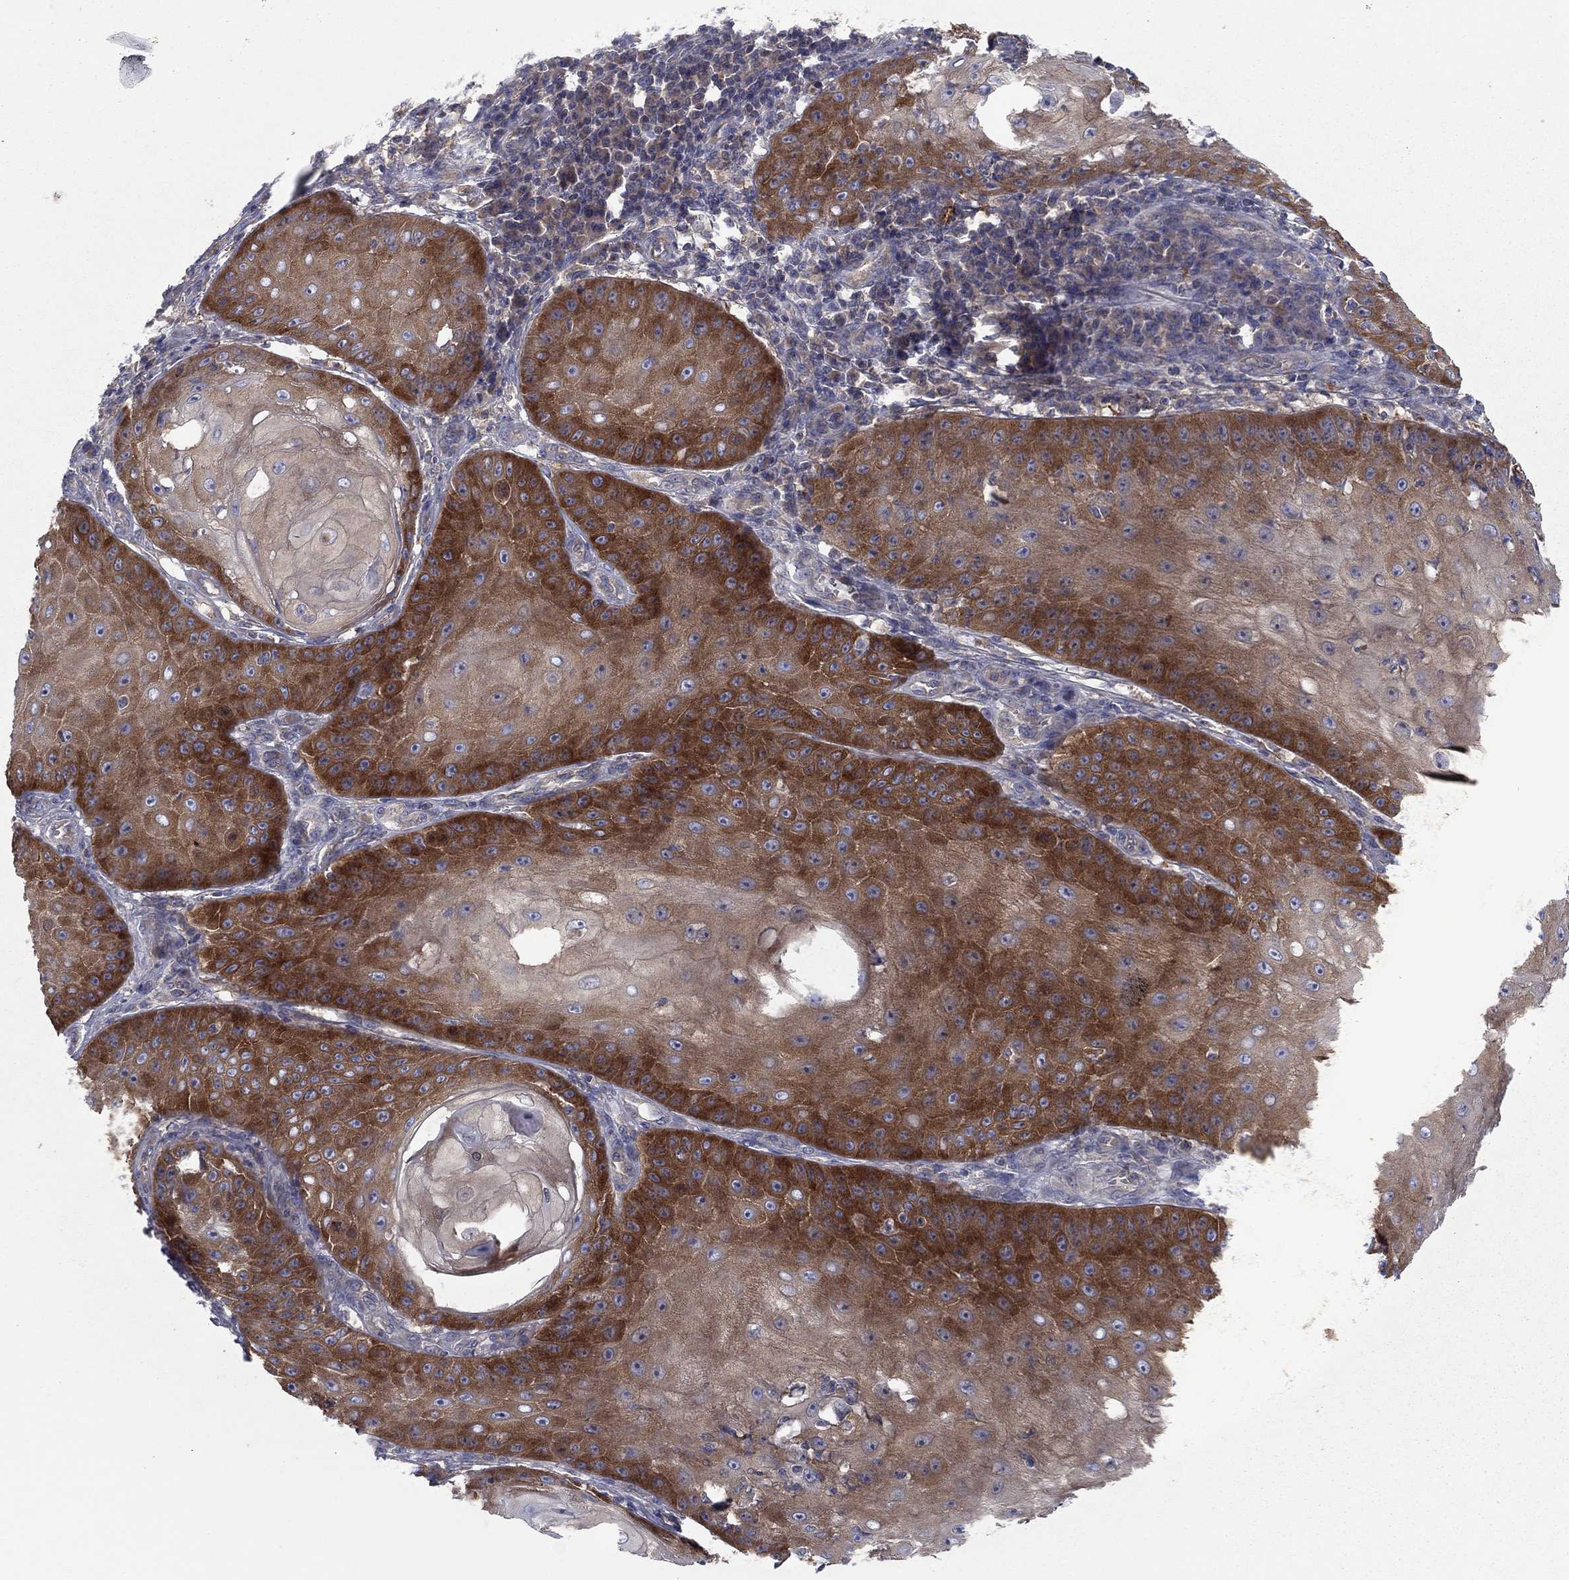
{"staining": {"intensity": "strong", "quantity": "25%-75%", "location": "cytoplasmic/membranous"}, "tissue": "skin cancer", "cell_type": "Tumor cells", "image_type": "cancer", "snomed": [{"axis": "morphology", "description": "Squamous cell carcinoma, NOS"}, {"axis": "topography", "description": "Skin"}], "caption": "Approximately 25%-75% of tumor cells in squamous cell carcinoma (skin) demonstrate strong cytoplasmic/membranous protein positivity as visualized by brown immunohistochemical staining.", "gene": "RNF123", "patient": {"sex": "male", "age": 70}}